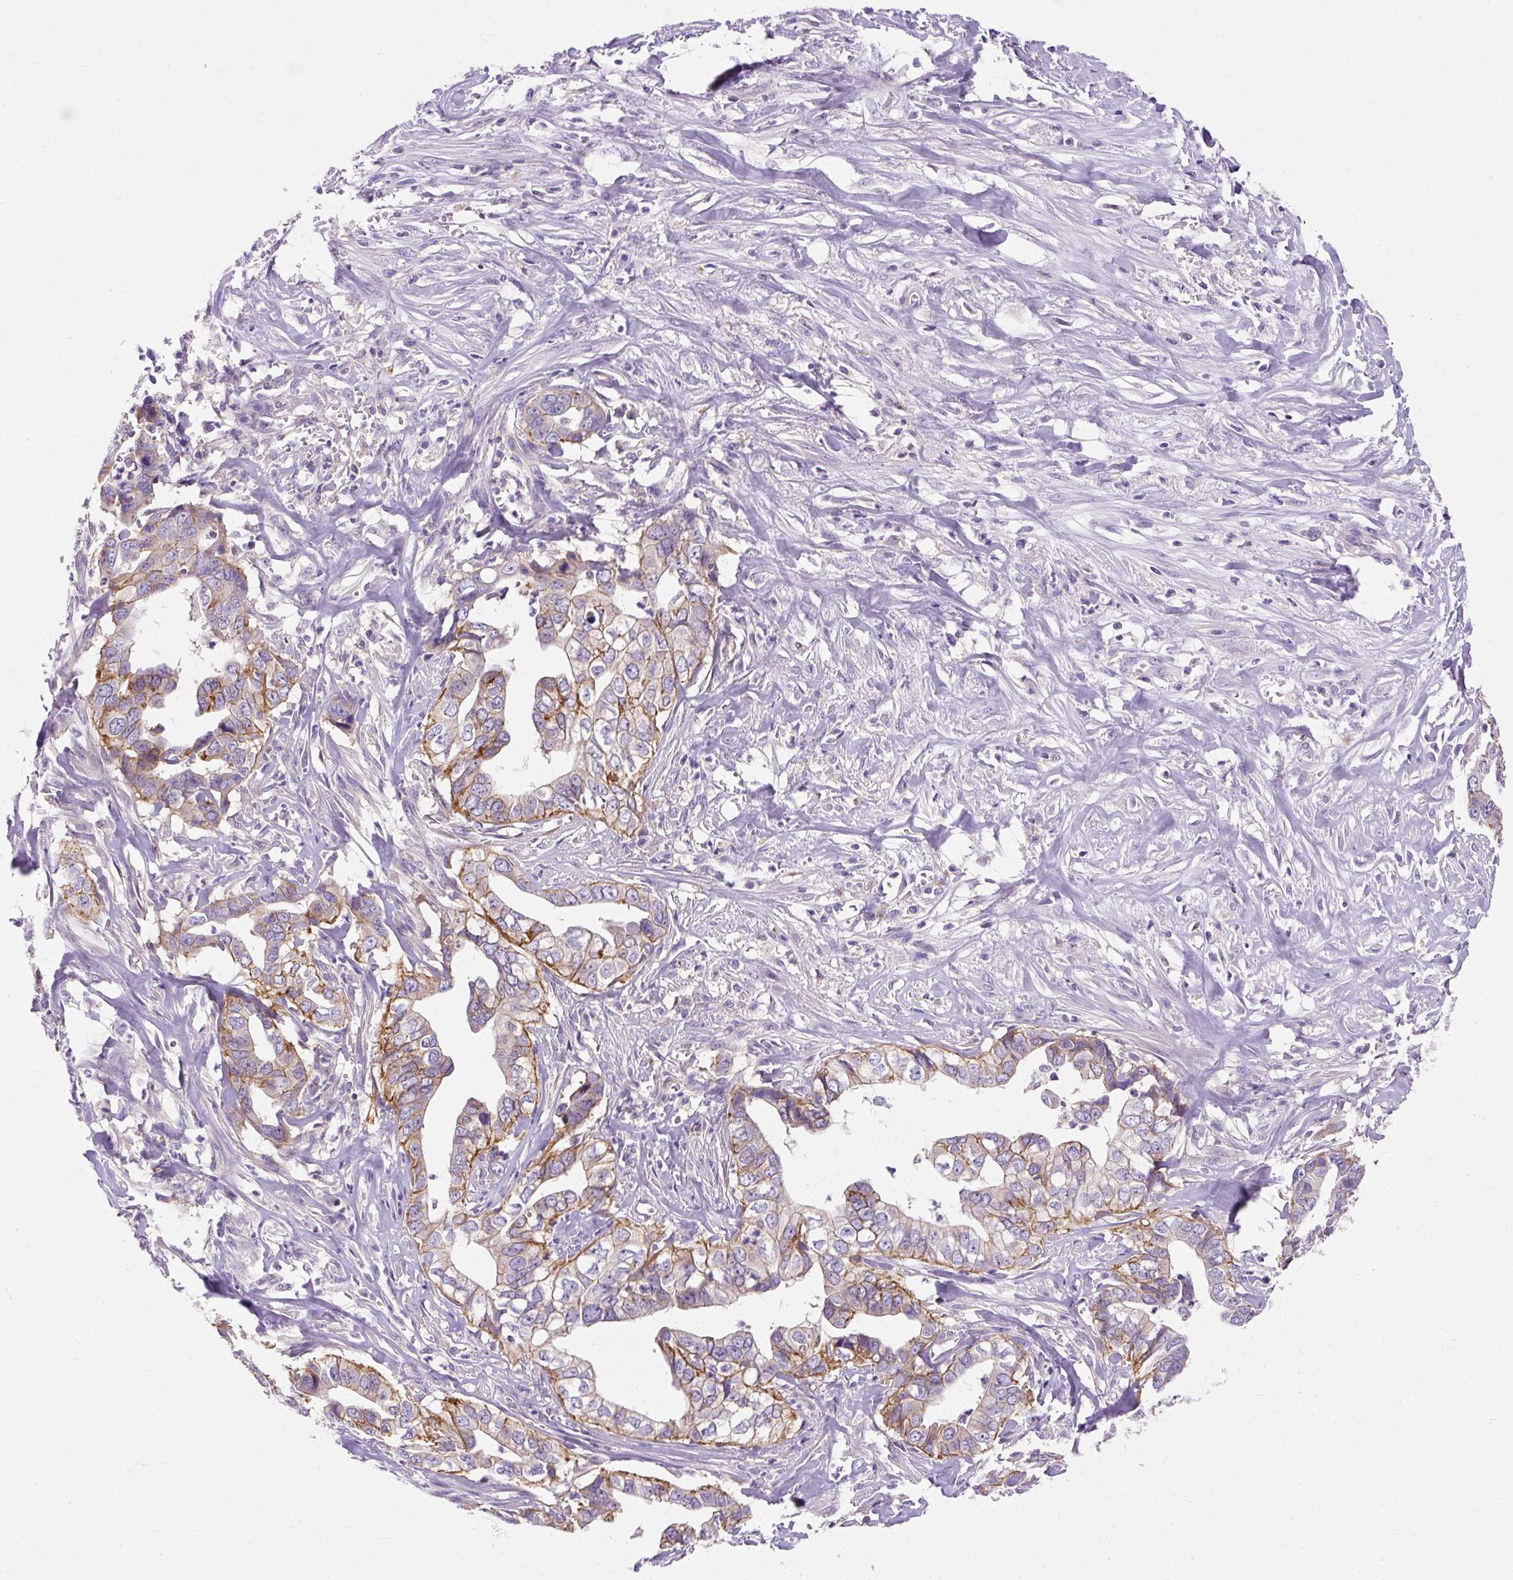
{"staining": {"intensity": "moderate", "quantity": "25%-75%", "location": "cytoplasmic/membranous"}, "tissue": "liver cancer", "cell_type": "Tumor cells", "image_type": "cancer", "snomed": [{"axis": "morphology", "description": "Cholangiocarcinoma"}, {"axis": "topography", "description": "Liver"}], "caption": "Immunohistochemistry (IHC) photomicrograph of liver cholangiocarcinoma stained for a protein (brown), which shows medium levels of moderate cytoplasmic/membranous expression in about 25%-75% of tumor cells.", "gene": "OR4K15", "patient": {"sex": "female", "age": 79}}